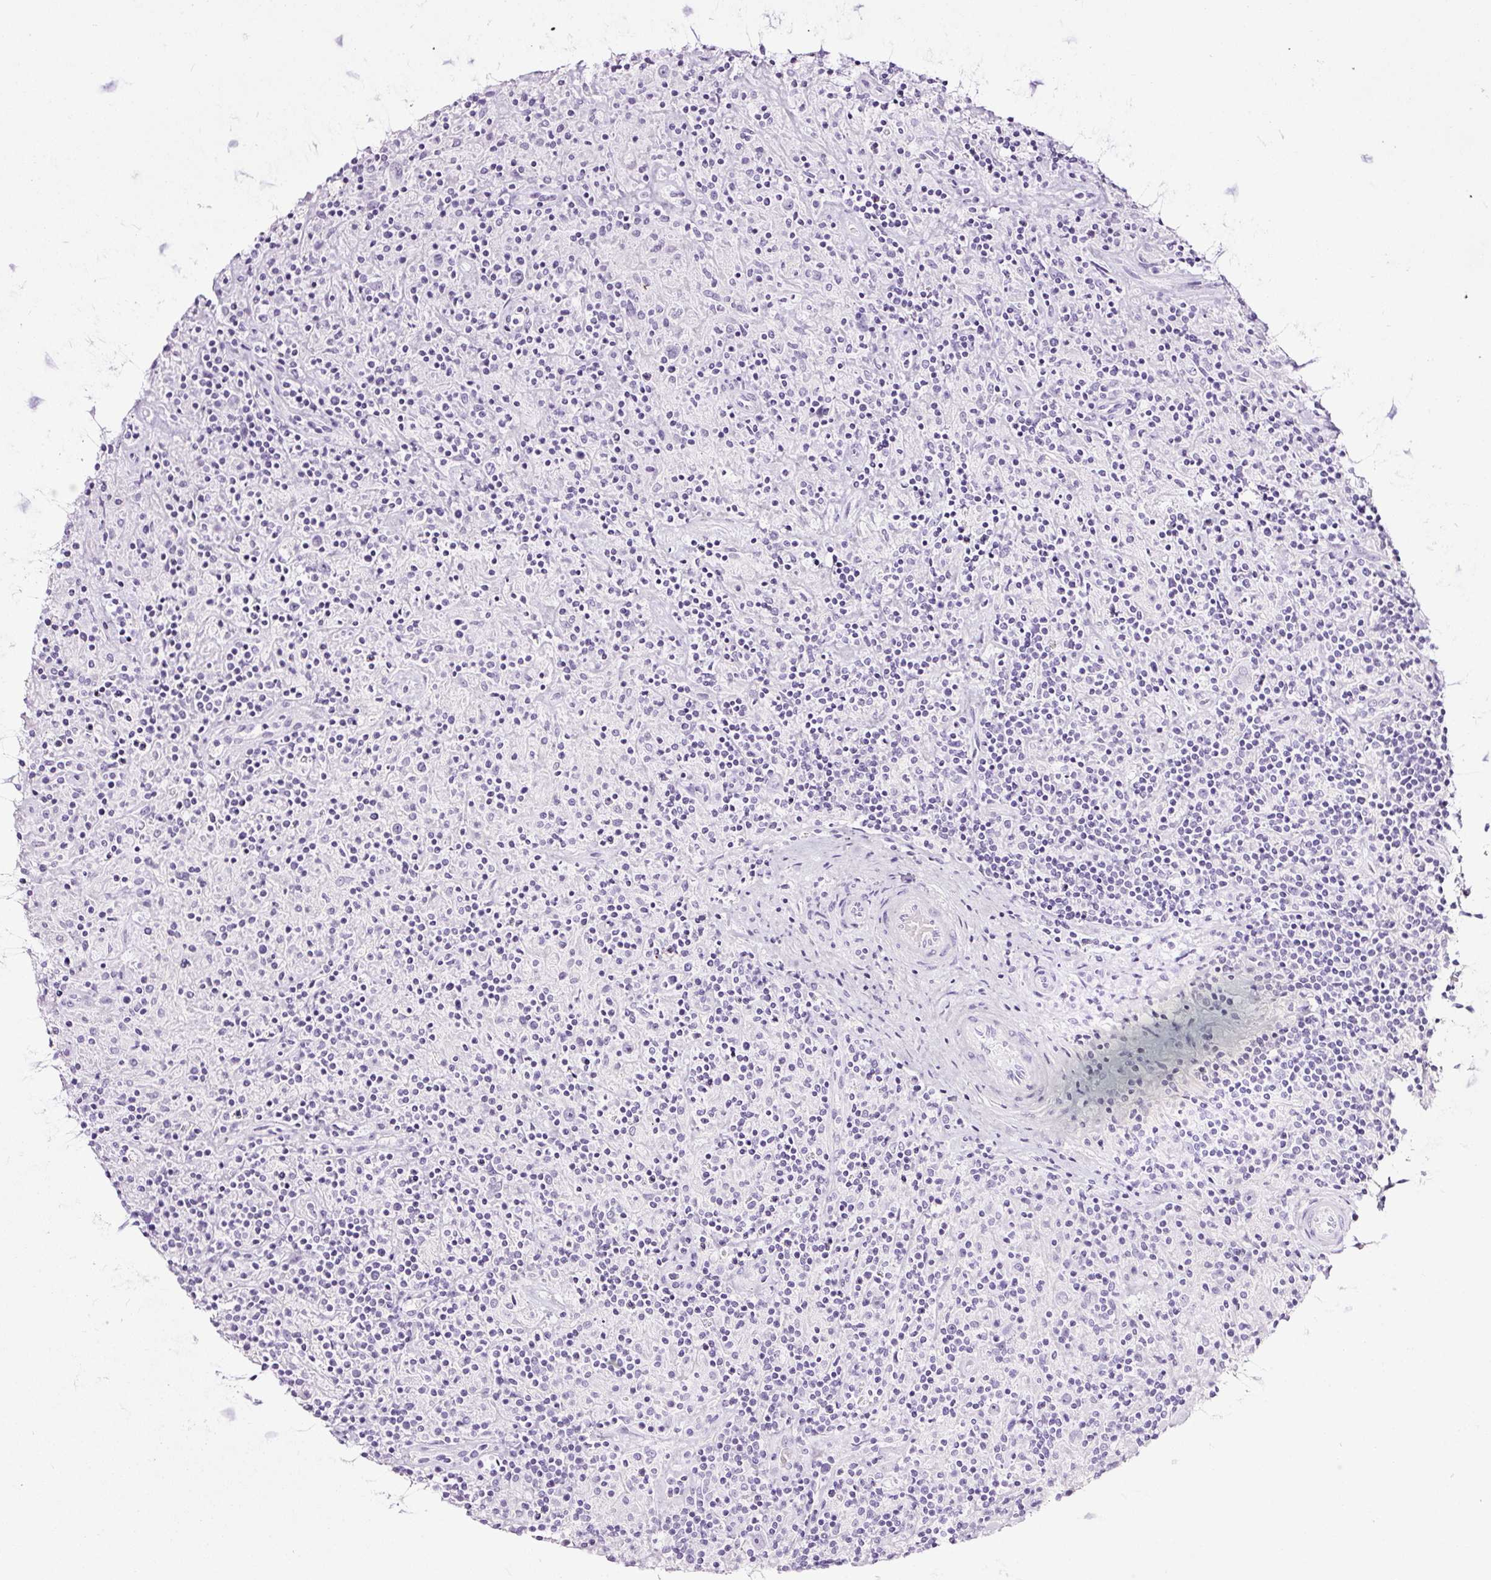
{"staining": {"intensity": "negative", "quantity": "none", "location": "none"}, "tissue": "lymphoma", "cell_type": "Tumor cells", "image_type": "cancer", "snomed": [{"axis": "morphology", "description": "Hodgkin's disease, NOS"}, {"axis": "topography", "description": "Lymph node"}], "caption": "The immunohistochemistry histopathology image has no significant positivity in tumor cells of lymphoma tissue.", "gene": "NPHS2", "patient": {"sex": "male", "age": 70}}